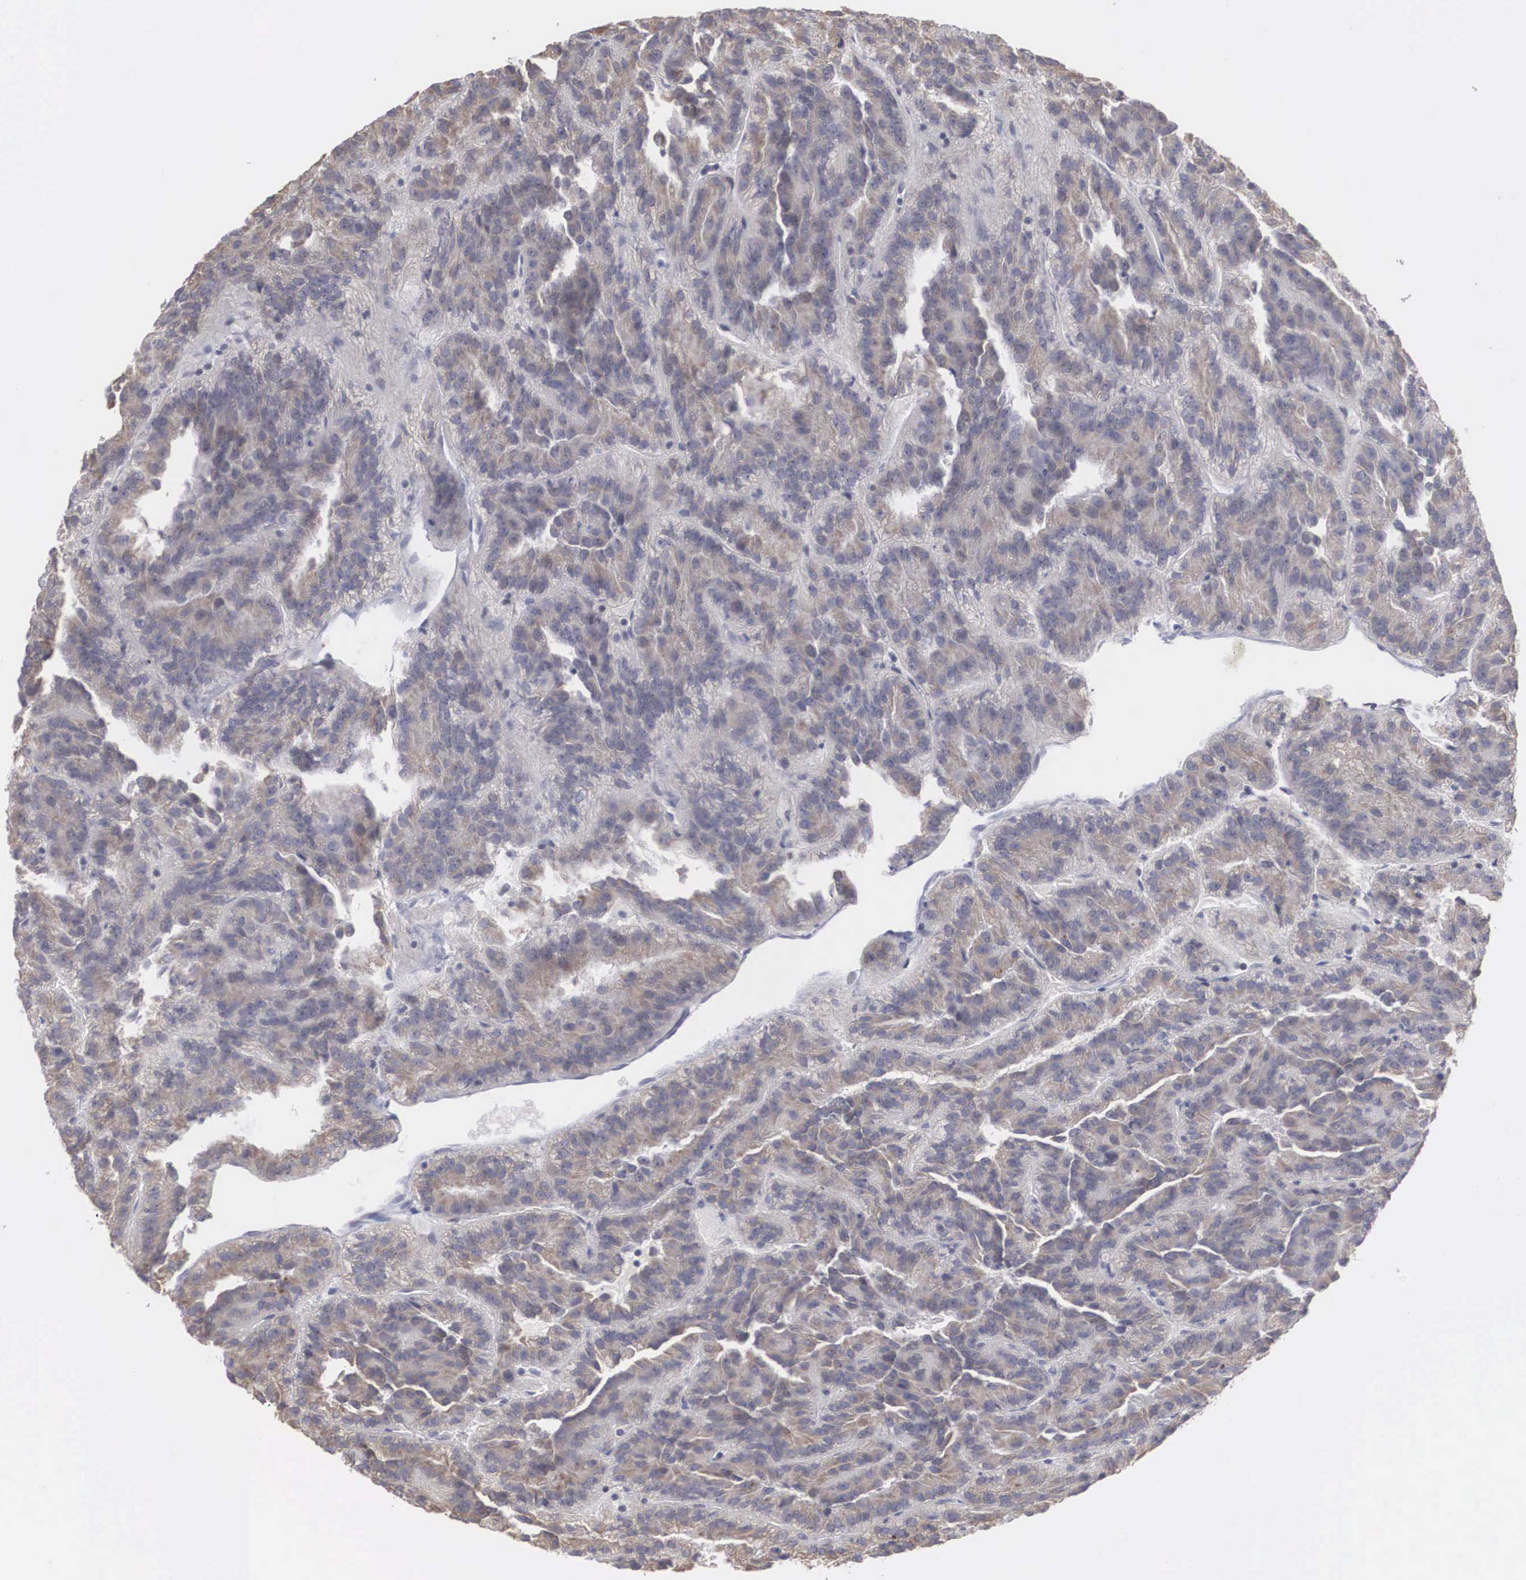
{"staining": {"intensity": "weak", "quantity": "25%-75%", "location": "cytoplasmic/membranous"}, "tissue": "renal cancer", "cell_type": "Tumor cells", "image_type": "cancer", "snomed": [{"axis": "morphology", "description": "Adenocarcinoma, NOS"}, {"axis": "topography", "description": "Kidney"}], "caption": "This micrograph displays renal adenocarcinoma stained with immunohistochemistry (IHC) to label a protein in brown. The cytoplasmic/membranous of tumor cells show weak positivity for the protein. Nuclei are counter-stained blue.", "gene": "WDR89", "patient": {"sex": "male", "age": 46}}